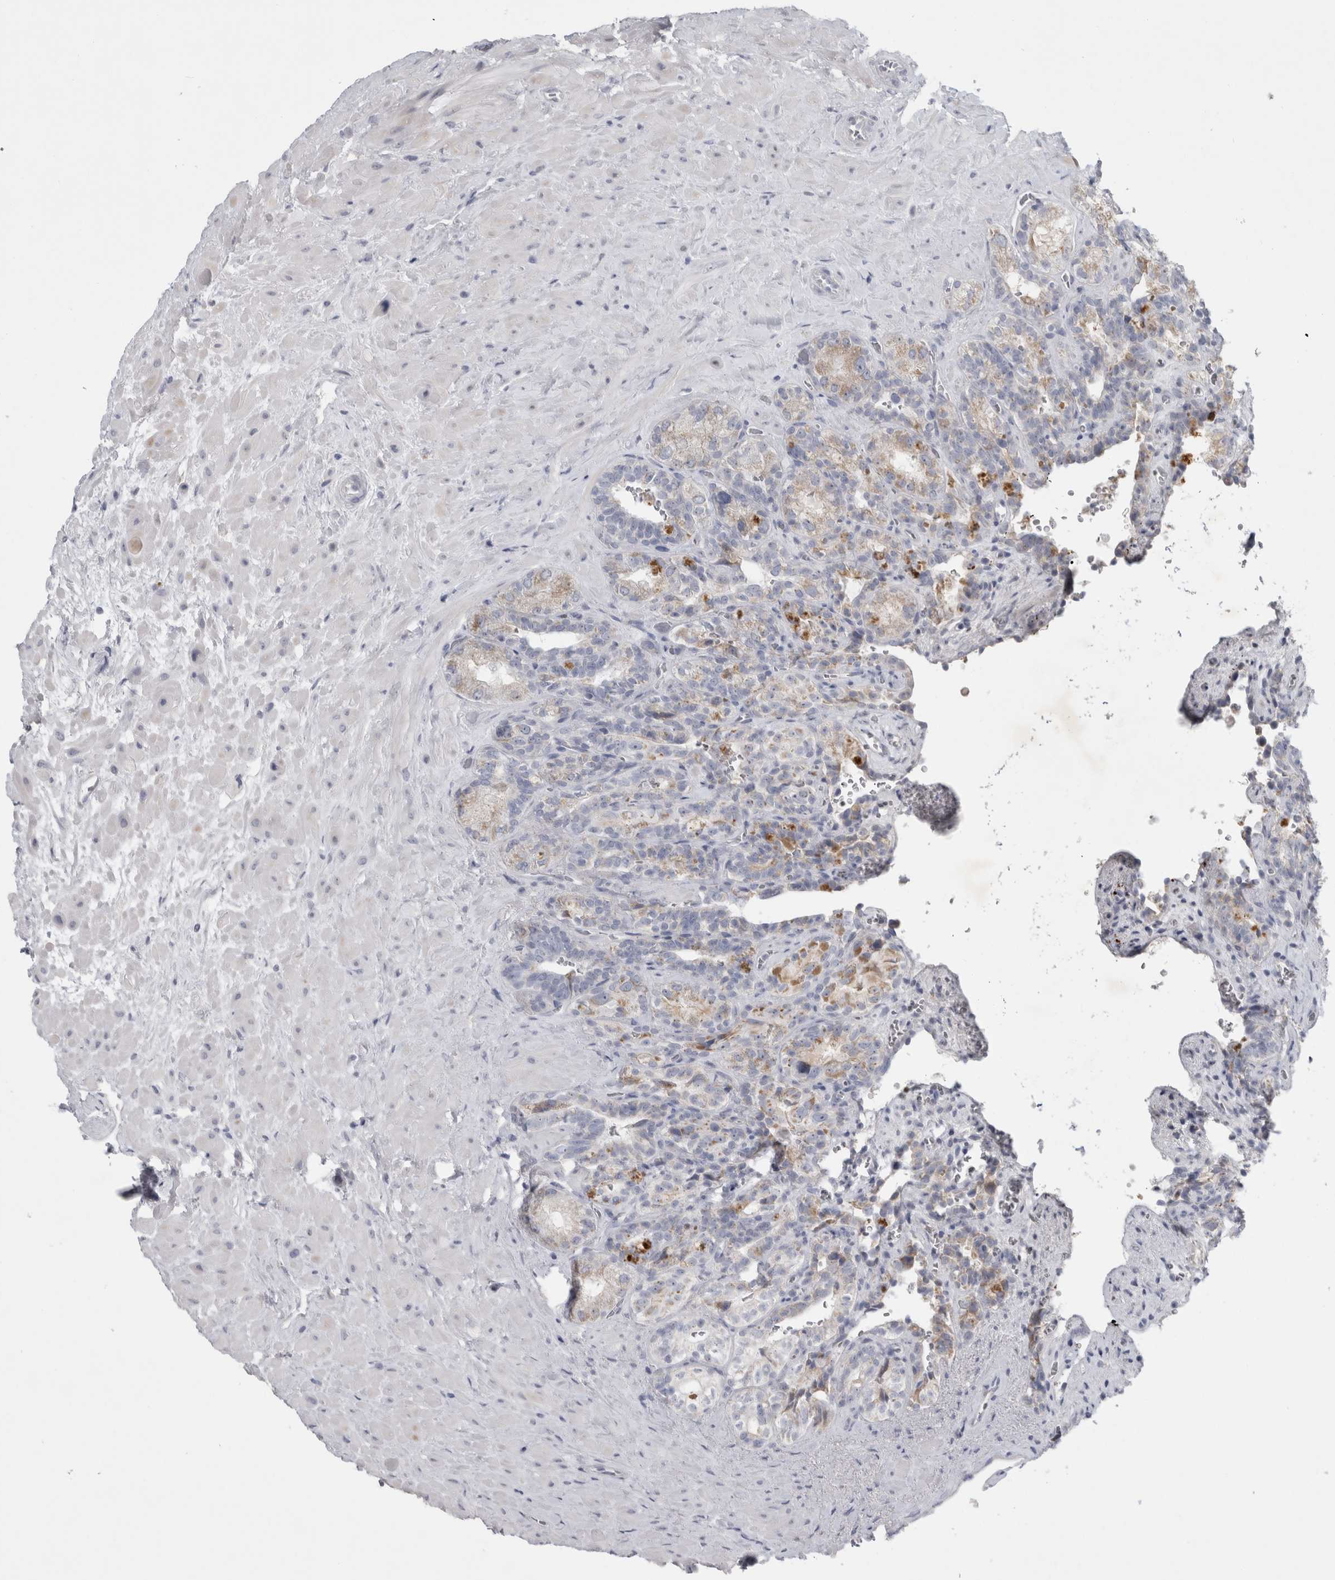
{"staining": {"intensity": "moderate", "quantity": "25%-75%", "location": "cytoplasmic/membranous"}, "tissue": "seminal vesicle", "cell_type": "Glandular cells", "image_type": "normal", "snomed": [{"axis": "morphology", "description": "Normal tissue, NOS"}, {"axis": "topography", "description": "Prostate"}, {"axis": "topography", "description": "Seminal veicle"}], "caption": "DAB immunohistochemical staining of unremarkable seminal vesicle exhibits moderate cytoplasmic/membranous protein positivity in approximately 25%-75% of glandular cells.", "gene": "FXYD7", "patient": {"sex": "male", "age": 67}}